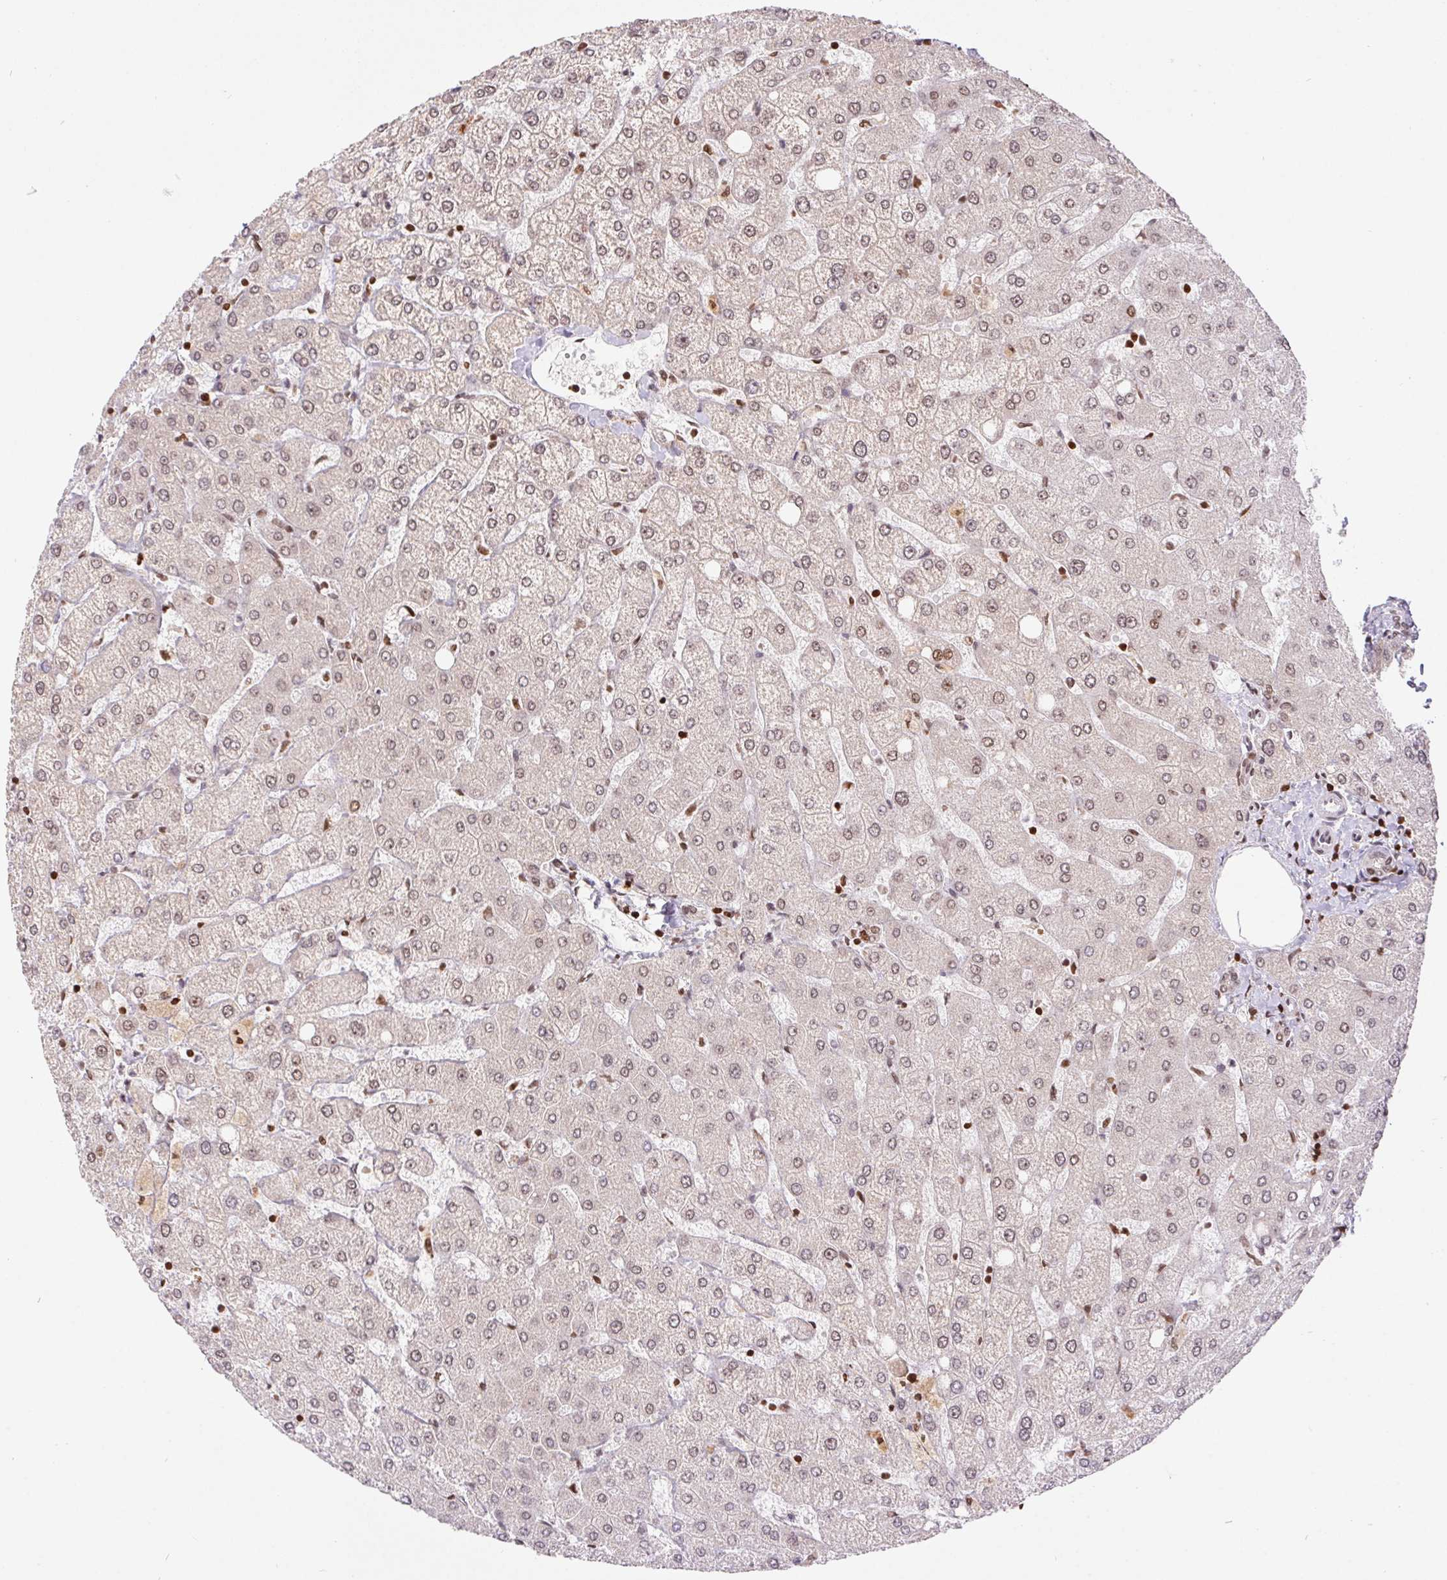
{"staining": {"intensity": "negative", "quantity": "none", "location": "none"}, "tissue": "liver", "cell_type": "Cholangiocytes", "image_type": "normal", "snomed": [{"axis": "morphology", "description": "Normal tissue, NOS"}, {"axis": "topography", "description": "Liver"}], "caption": "Cholangiocytes are negative for protein expression in normal human liver. (Immunohistochemistry (ihc), brightfield microscopy, high magnification).", "gene": "POLD3", "patient": {"sex": "female", "age": 54}}